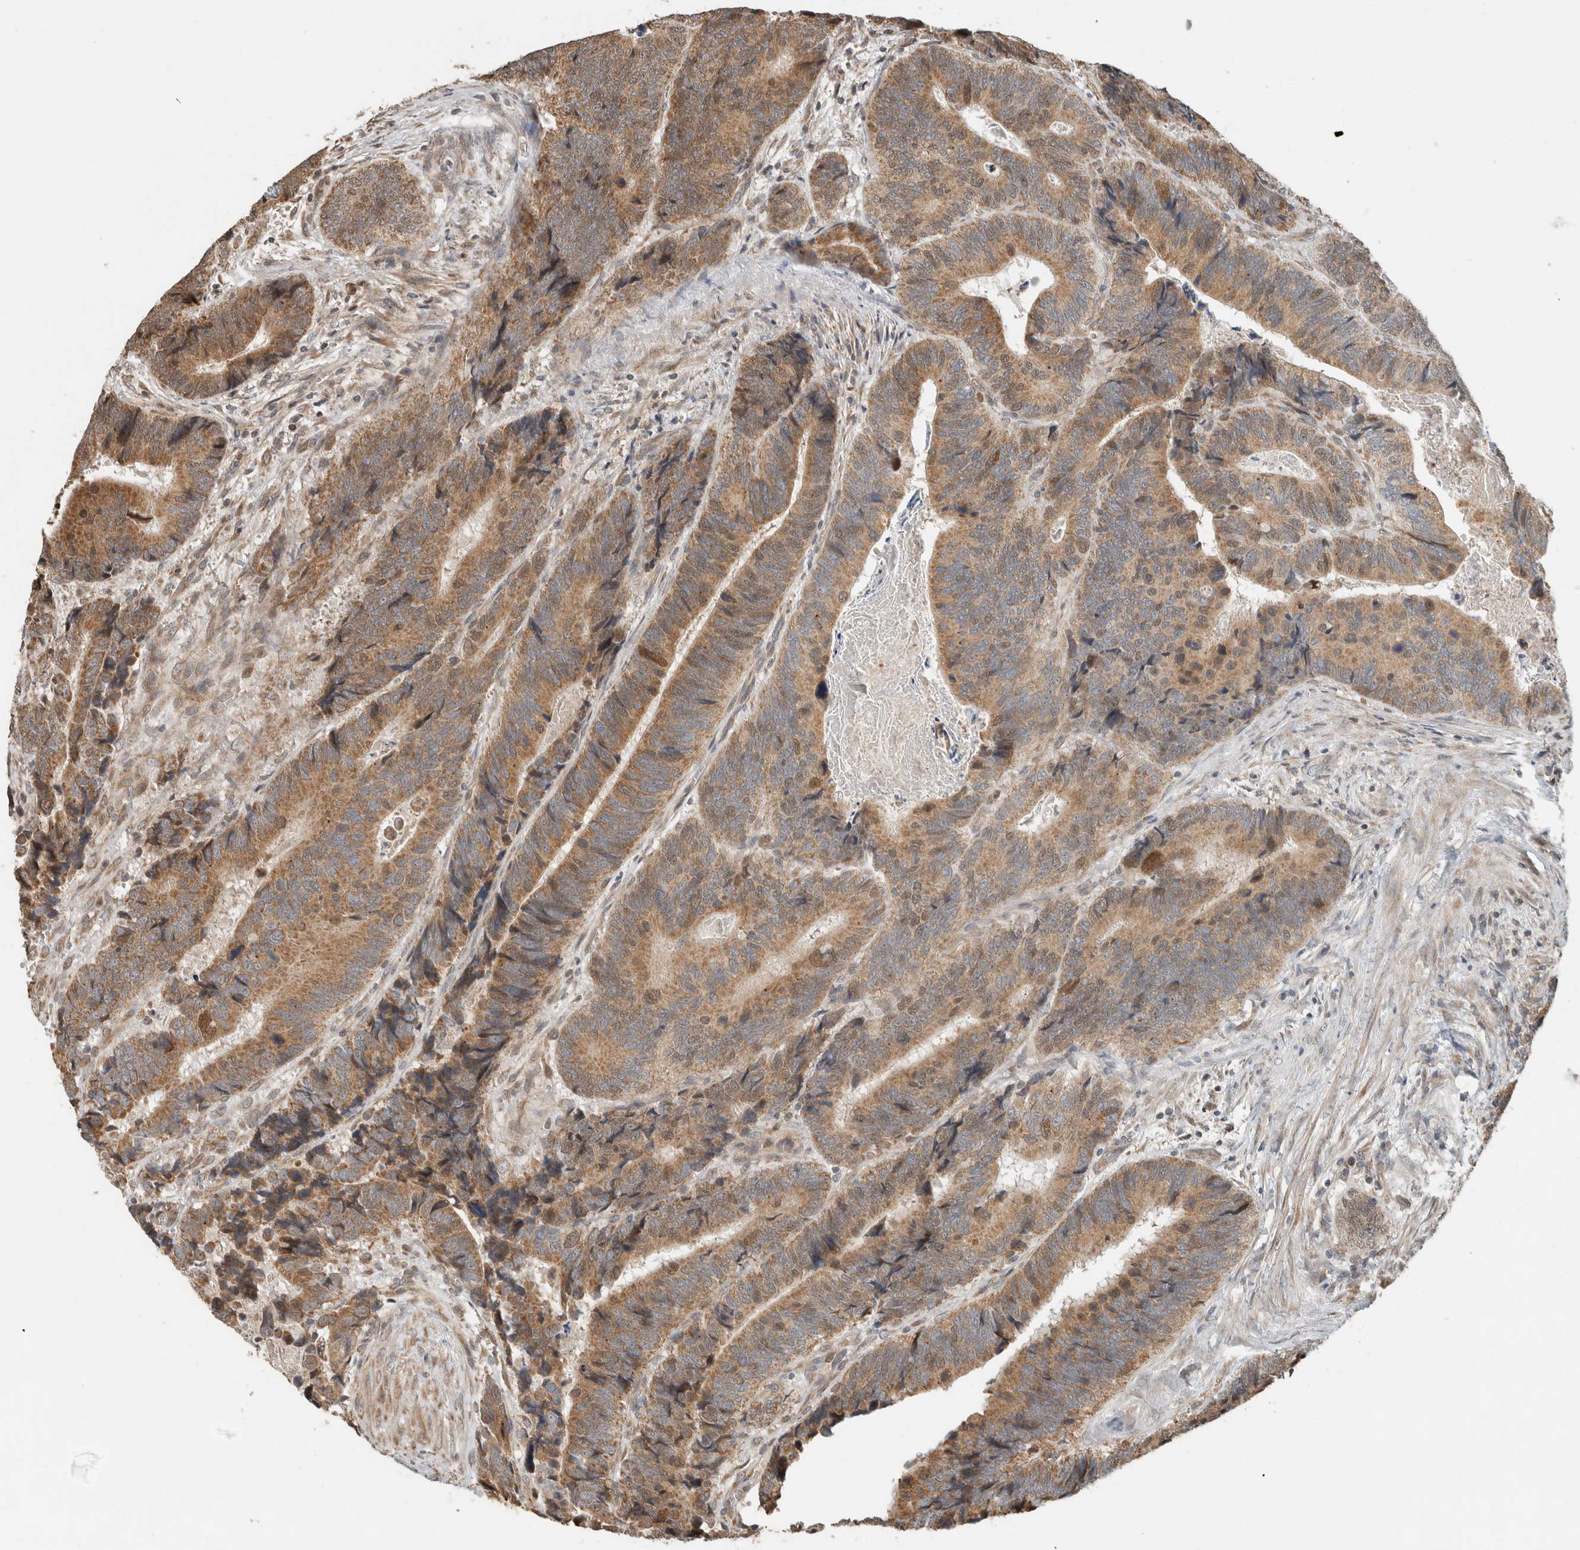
{"staining": {"intensity": "moderate", "quantity": ">75%", "location": "cytoplasmic/membranous"}, "tissue": "colorectal cancer", "cell_type": "Tumor cells", "image_type": "cancer", "snomed": [{"axis": "morphology", "description": "Inflammation, NOS"}, {"axis": "morphology", "description": "Adenocarcinoma, NOS"}, {"axis": "topography", "description": "Colon"}], "caption": "Protein expression analysis of human colorectal cancer (adenocarcinoma) reveals moderate cytoplasmic/membranous staining in about >75% of tumor cells.", "gene": "GINS4", "patient": {"sex": "male", "age": 72}}